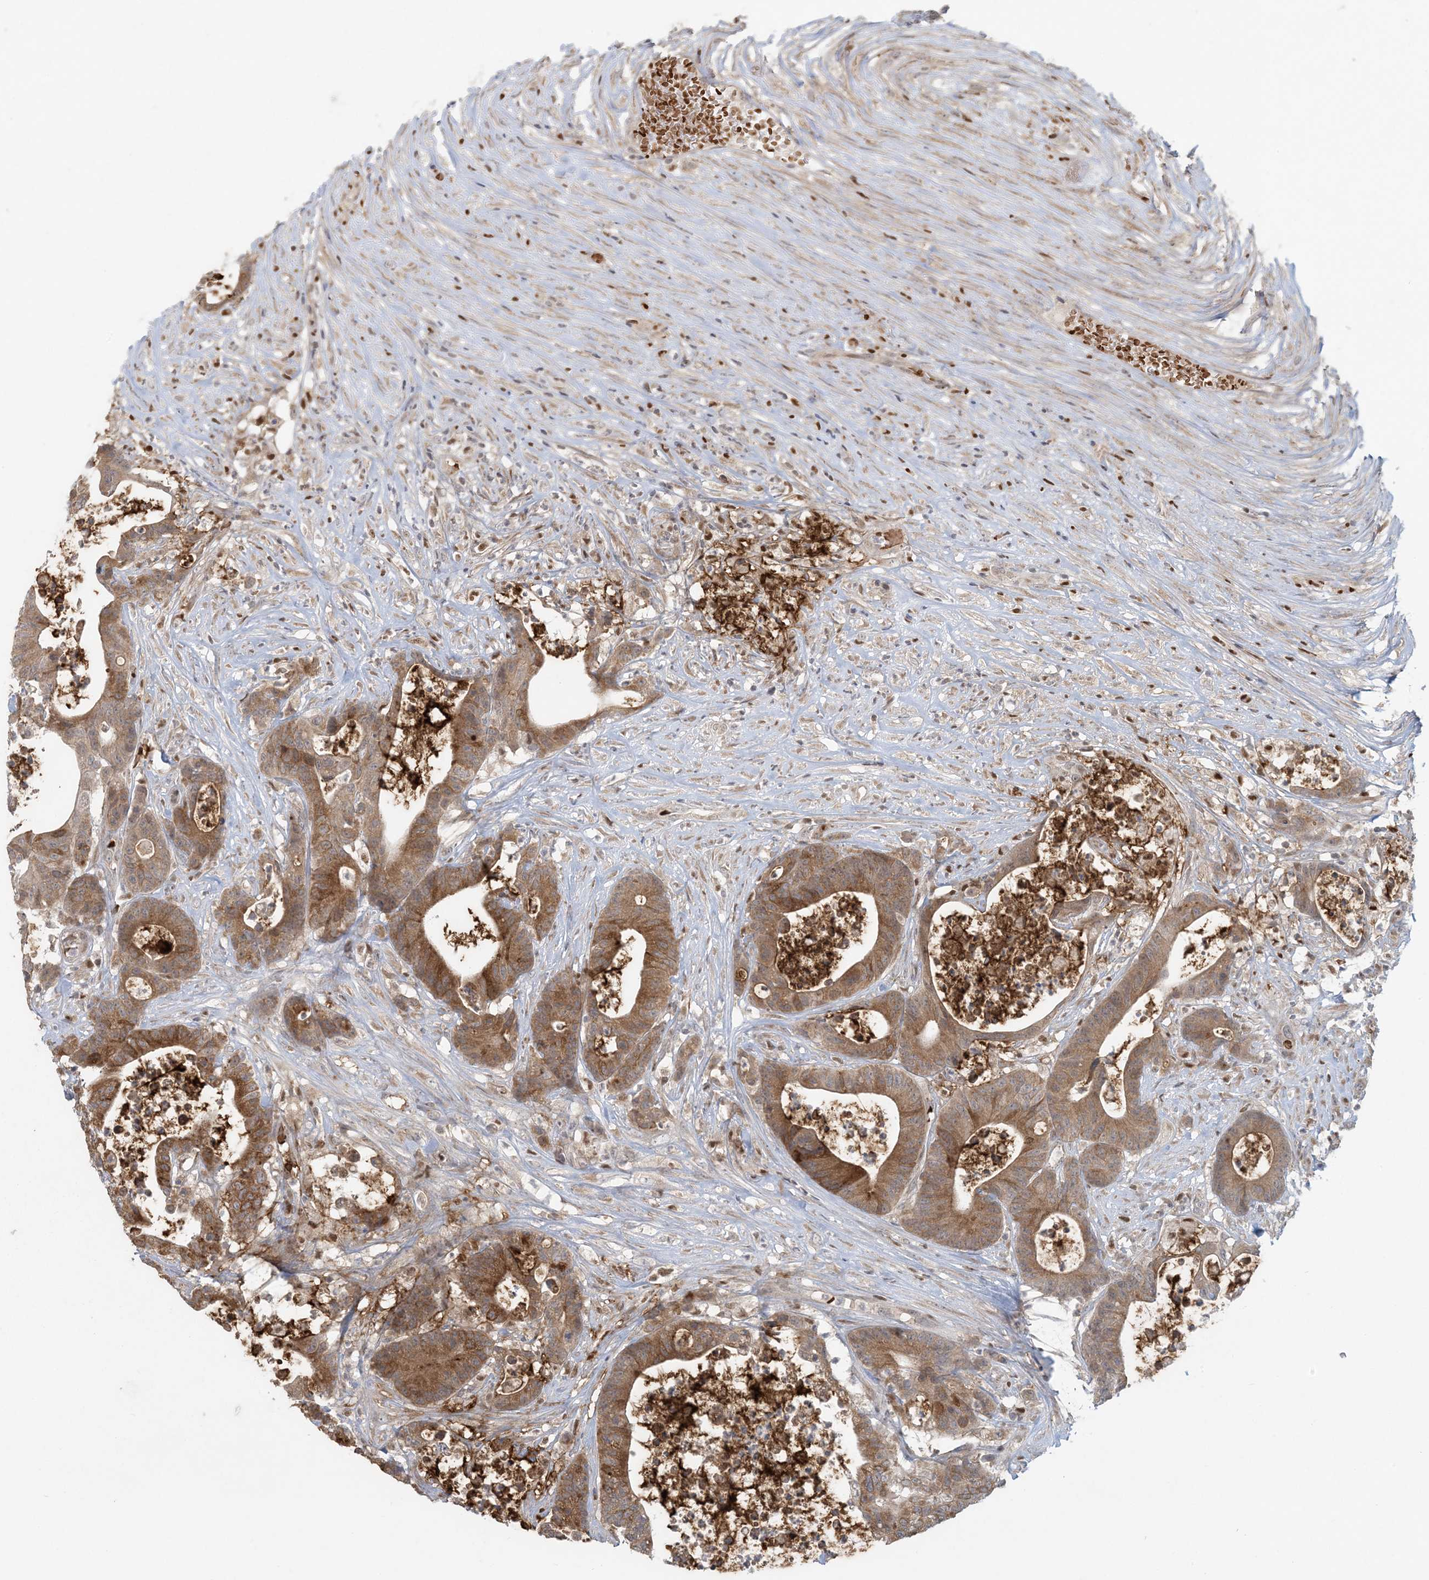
{"staining": {"intensity": "moderate", "quantity": ">75%", "location": "cytoplasmic/membranous"}, "tissue": "colorectal cancer", "cell_type": "Tumor cells", "image_type": "cancer", "snomed": [{"axis": "morphology", "description": "Adenocarcinoma, NOS"}, {"axis": "topography", "description": "Colon"}], "caption": "Colorectal cancer (adenocarcinoma) stained for a protein demonstrates moderate cytoplasmic/membranous positivity in tumor cells.", "gene": "CTDNEP1", "patient": {"sex": "female", "age": 84}}